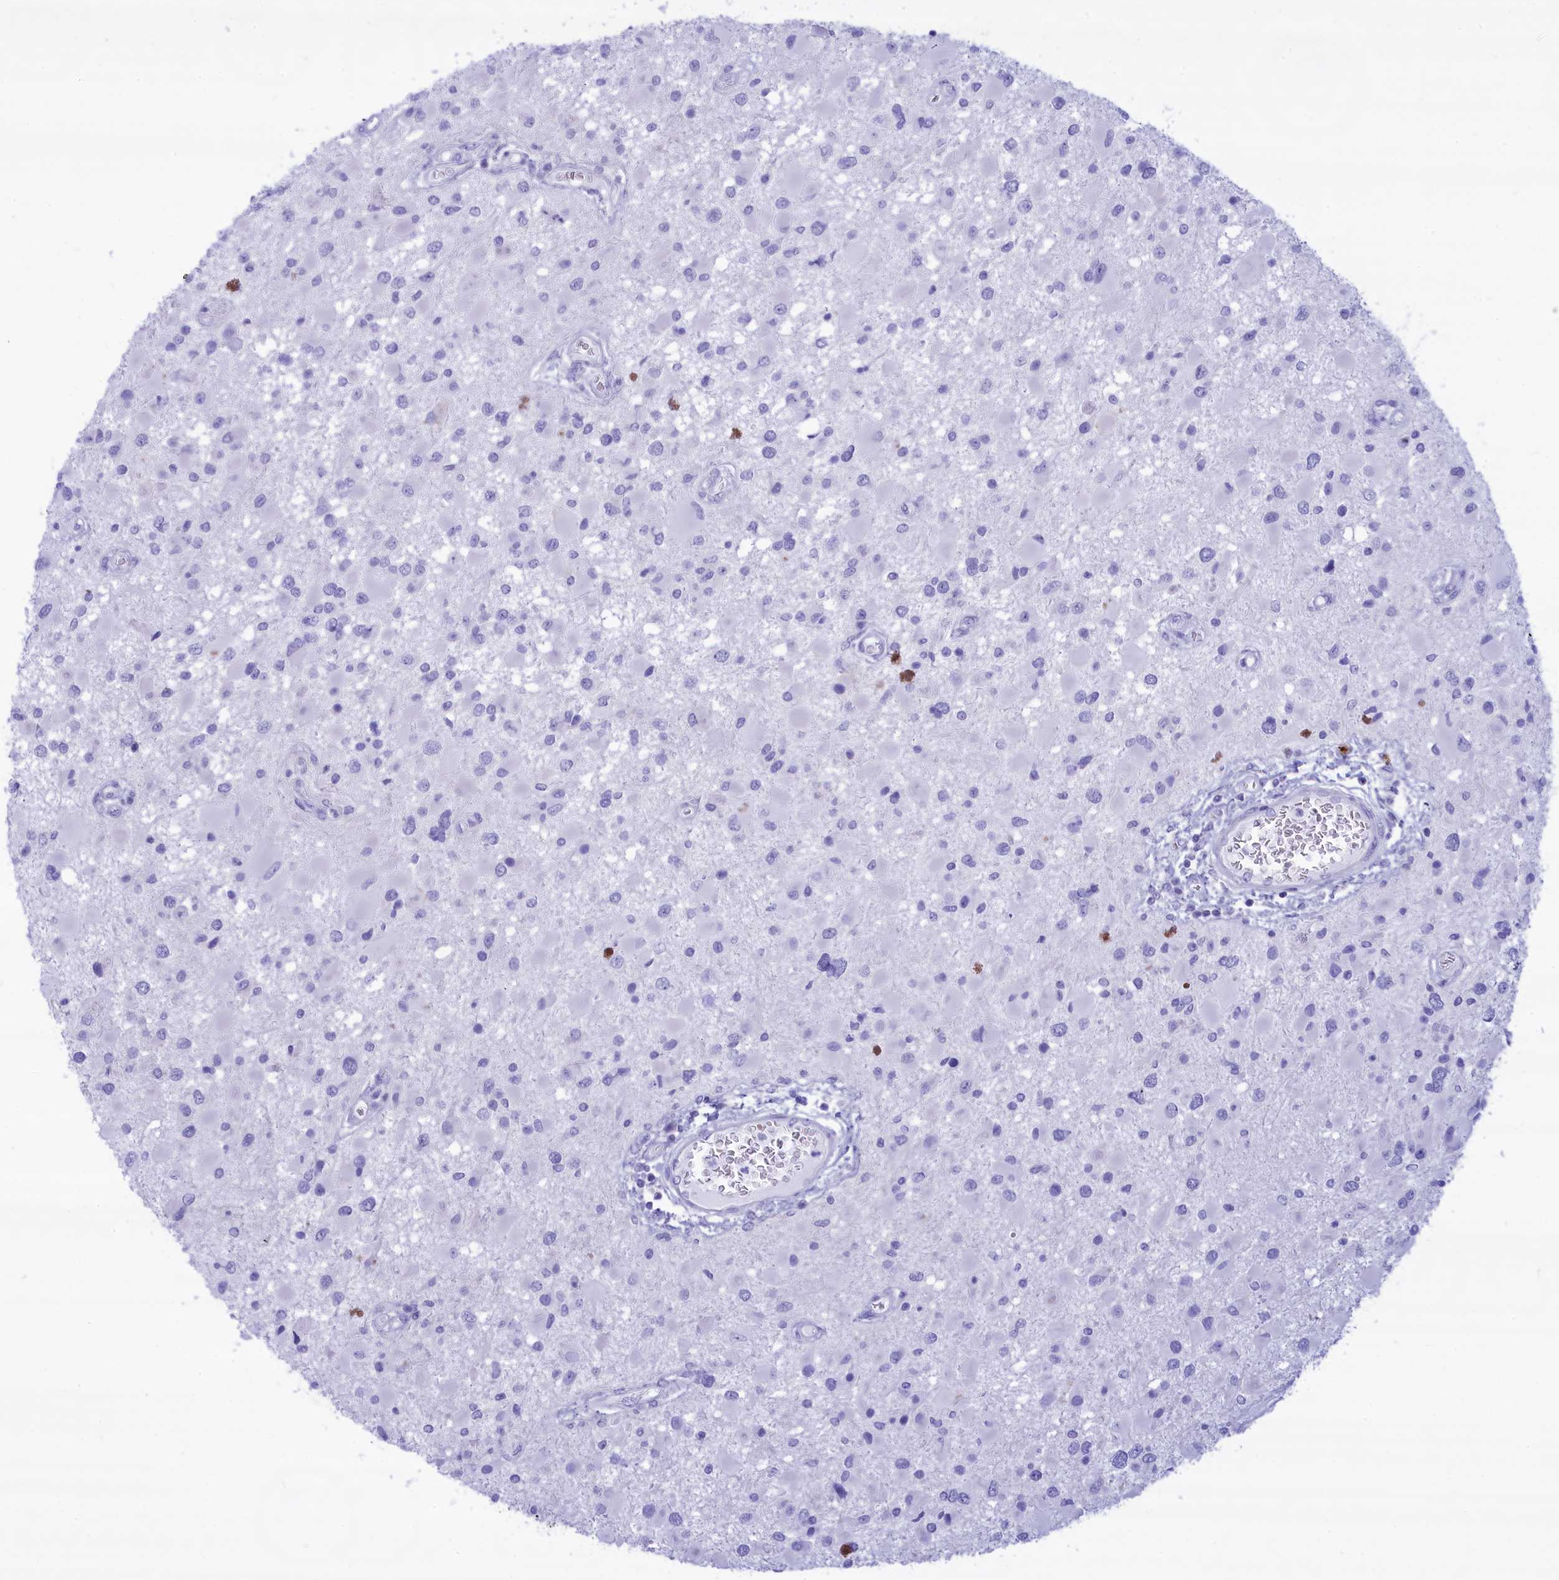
{"staining": {"intensity": "negative", "quantity": "none", "location": "none"}, "tissue": "glioma", "cell_type": "Tumor cells", "image_type": "cancer", "snomed": [{"axis": "morphology", "description": "Glioma, malignant, High grade"}, {"axis": "topography", "description": "Brain"}], "caption": "High magnification brightfield microscopy of malignant glioma (high-grade) stained with DAB (brown) and counterstained with hematoxylin (blue): tumor cells show no significant expression. (Brightfield microscopy of DAB IHC at high magnification).", "gene": "GLYATL1", "patient": {"sex": "male", "age": 53}}